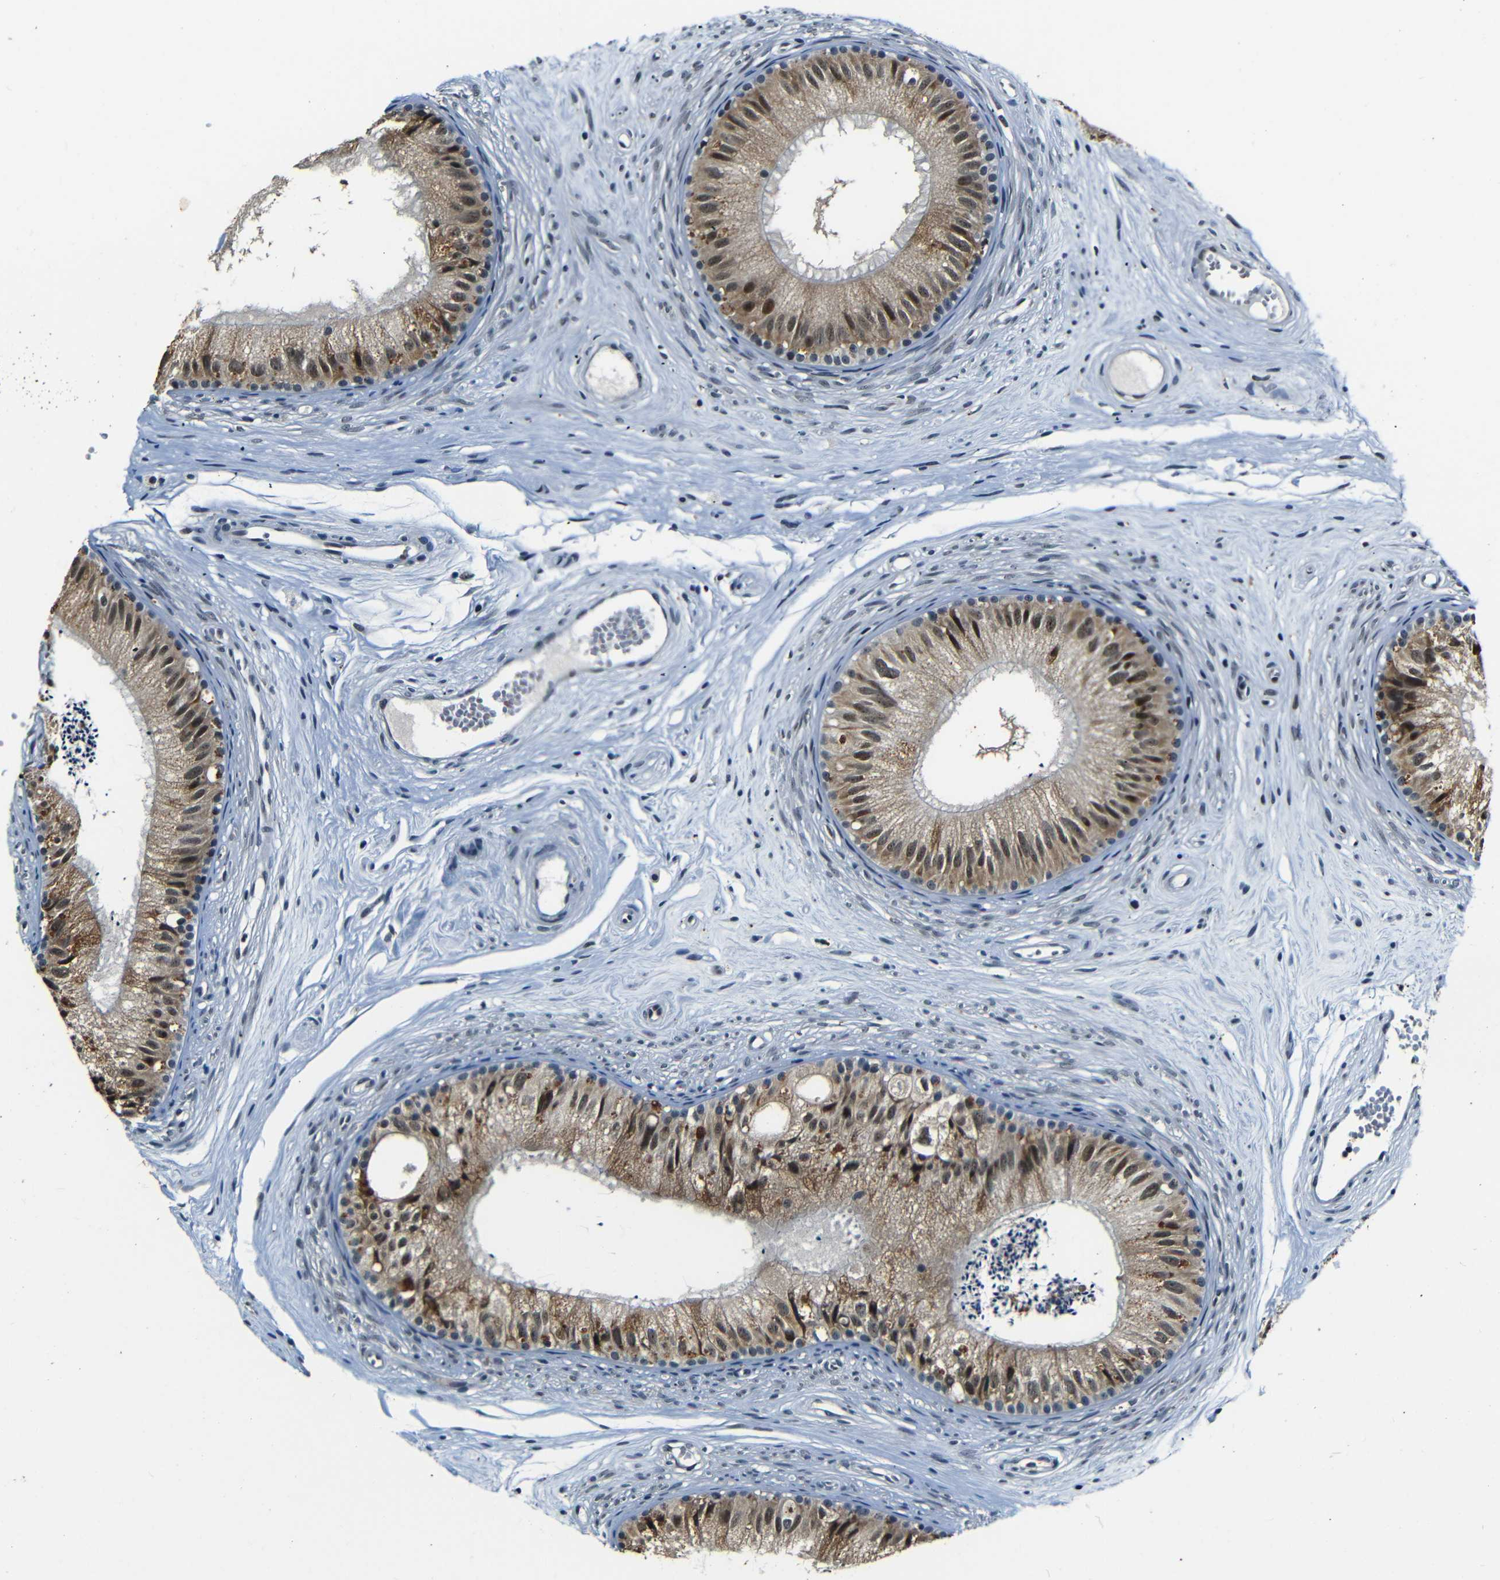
{"staining": {"intensity": "moderate", "quantity": ">75%", "location": "cytoplasmic/membranous,nuclear"}, "tissue": "epididymis", "cell_type": "Glandular cells", "image_type": "normal", "snomed": [{"axis": "morphology", "description": "Normal tissue, NOS"}, {"axis": "topography", "description": "Epididymis"}], "caption": "Epididymis stained with DAB immunohistochemistry (IHC) shows medium levels of moderate cytoplasmic/membranous,nuclear expression in about >75% of glandular cells. (Brightfield microscopy of DAB IHC at high magnification).", "gene": "FOXD4L1", "patient": {"sex": "male", "age": 56}}